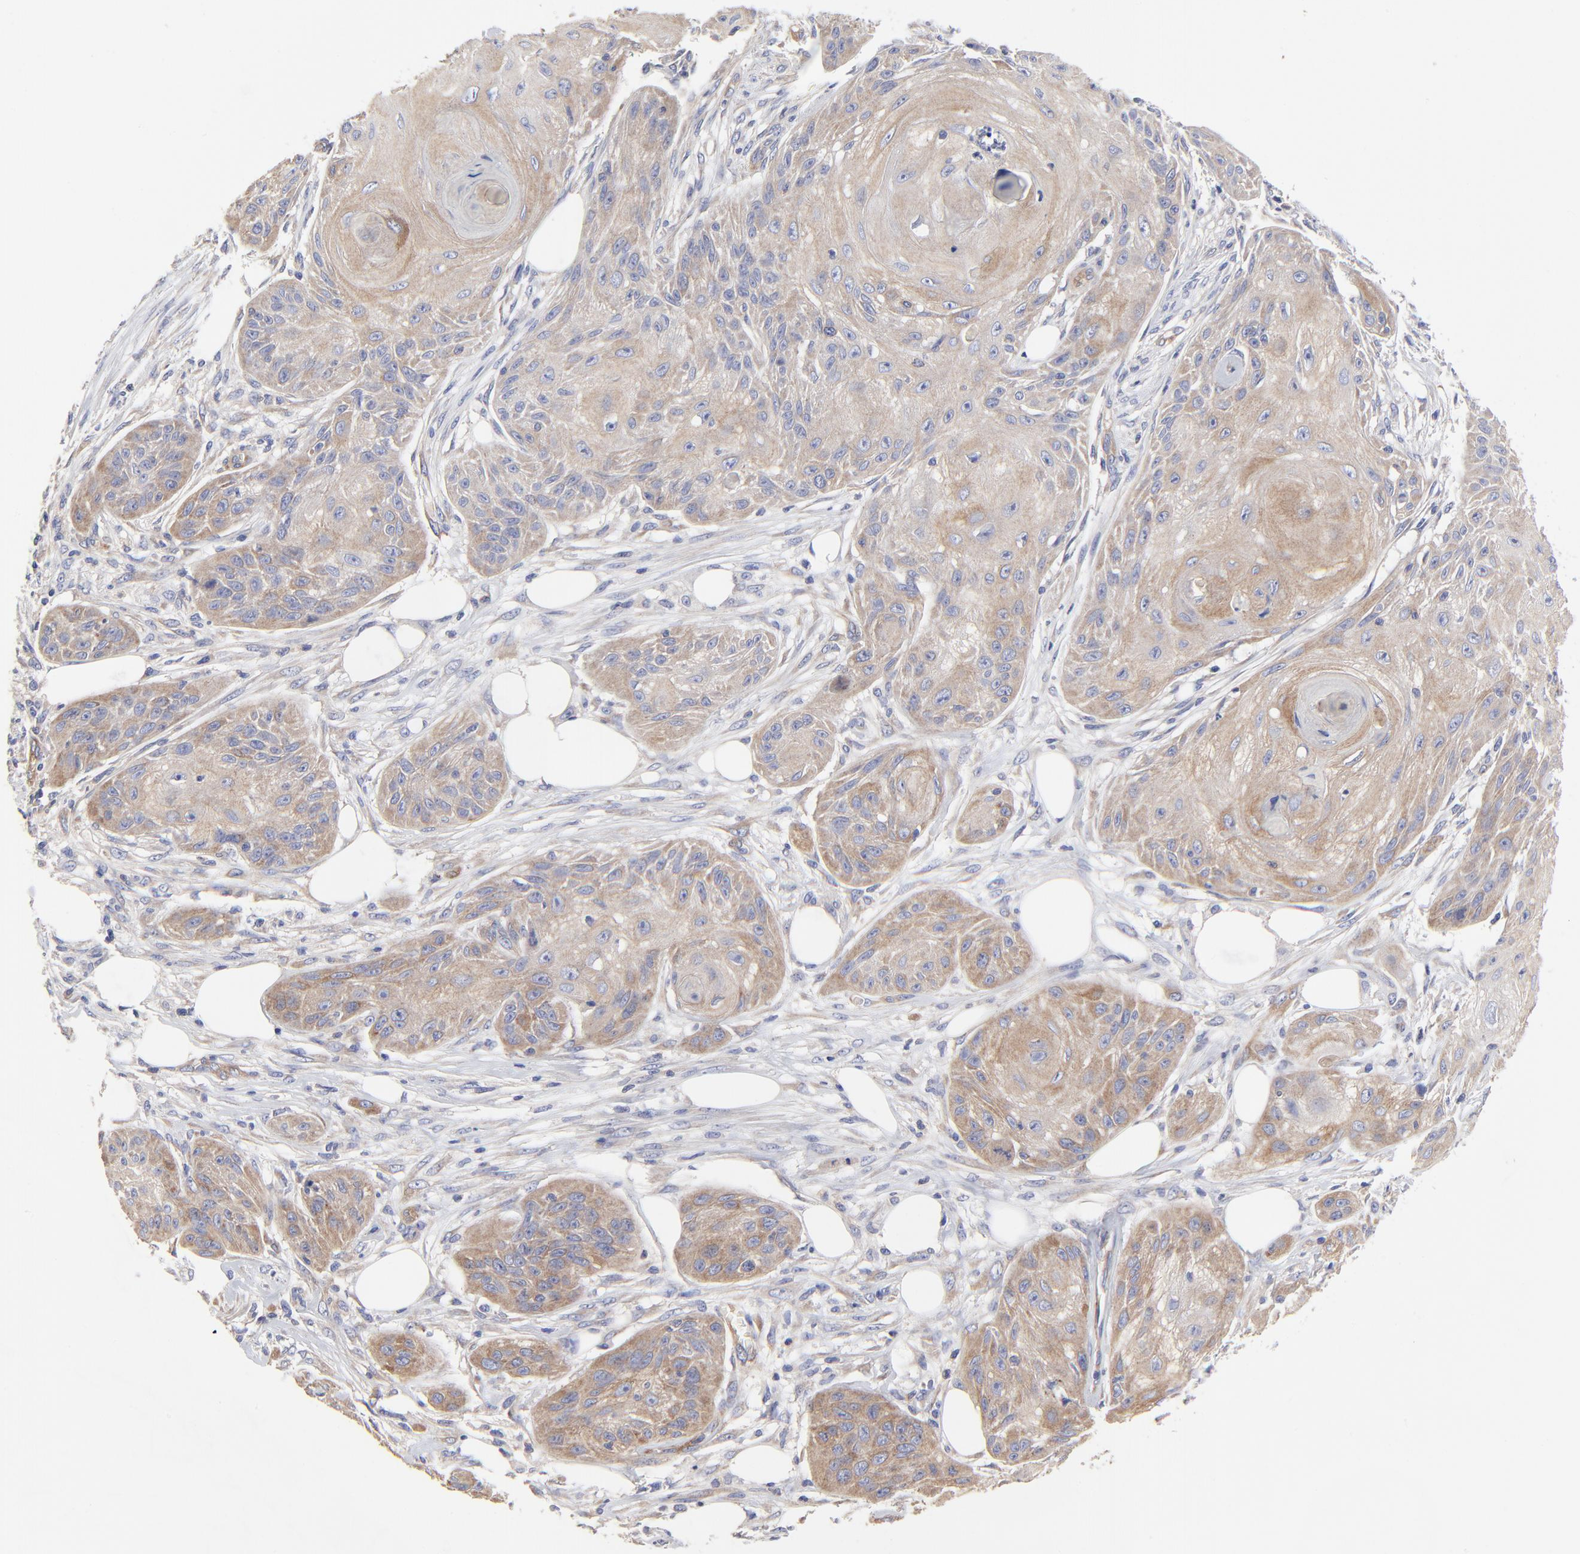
{"staining": {"intensity": "moderate", "quantity": ">75%", "location": "cytoplasmic/membranous"}, "tissue": "skin cancer", "cell_type": "Tumor cells", "image_type": "cancer", "snomed": [{"axis": "morphology", "description": "Squamous cell carcinoma, NOS"}, {"axis": "topography", "description": "Skin"}], "caption": "The histopathology image reveals immunohistochemical staining of skin cancer. There is moderate cytoplasmic/membranous staining is seen in approximately >75% of tumor cells. (brown staining indicates protein expression, while blue staining denotes nuclei).", "gene": "SULF2", "patient": {"sex": "female", "age": 88}}